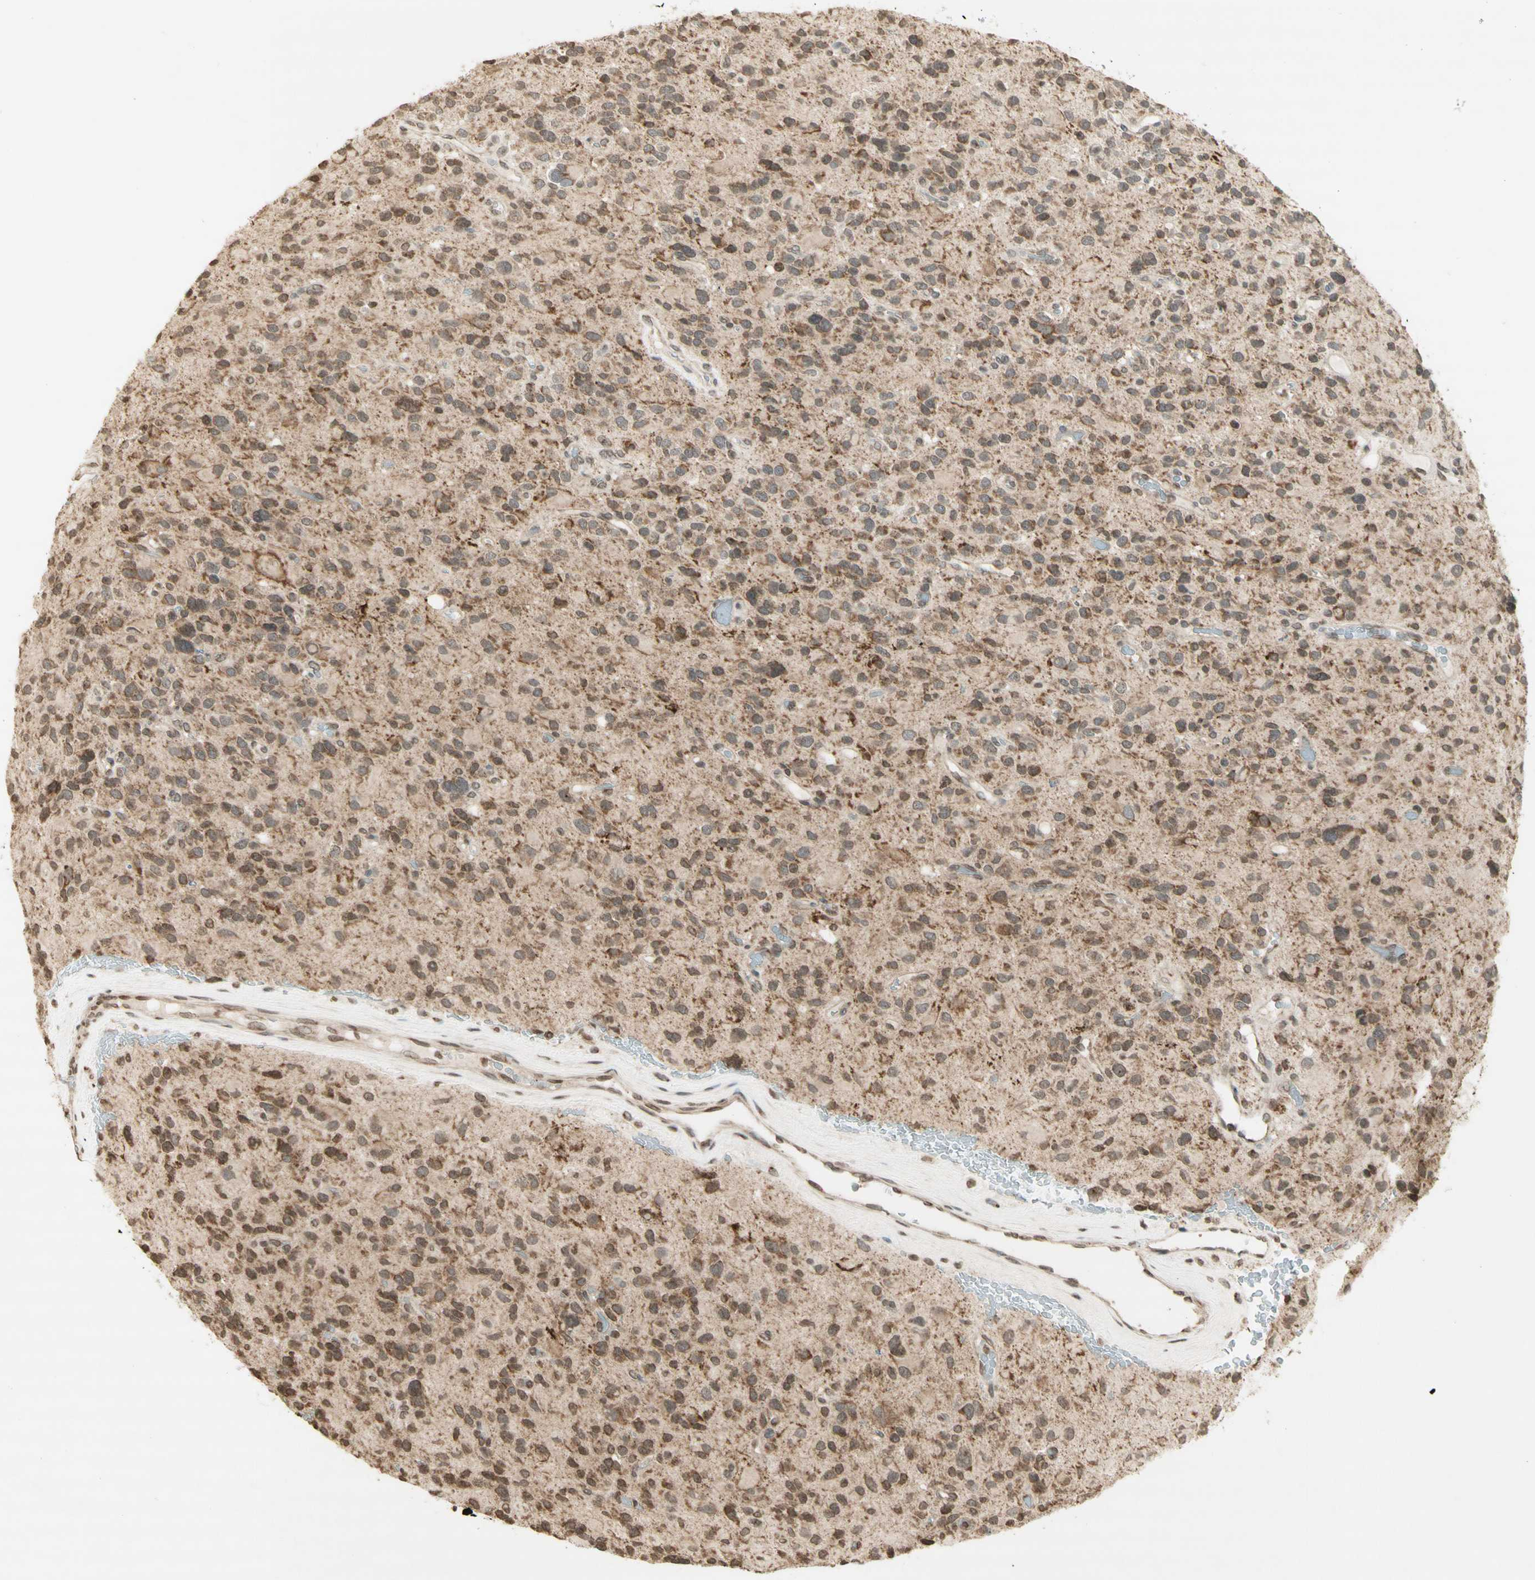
{"staining": {"intensity": "moderate", "quantity": ">75%", "location": "cytoplasmic/membranous,nuclear"}, "tissue": "glioma", "cell_type": "Tumor cells", "image_type": "cancer", "snomed": [{"axis": "morphology", "description": "Glioma, malignant, High grade"}, {"axis": "topography", "description": "Brain"}], "caption": "Immunohistochemistry image of malignant high-grade glioma stained for a protein (brown), which demonstrates medium levels of moderate cytoplasmic/membranous and nuclear expression in approximately >75% of tumor cells.", "gene": "CCNI", "patient": {"sex": "male", "age": 48}}